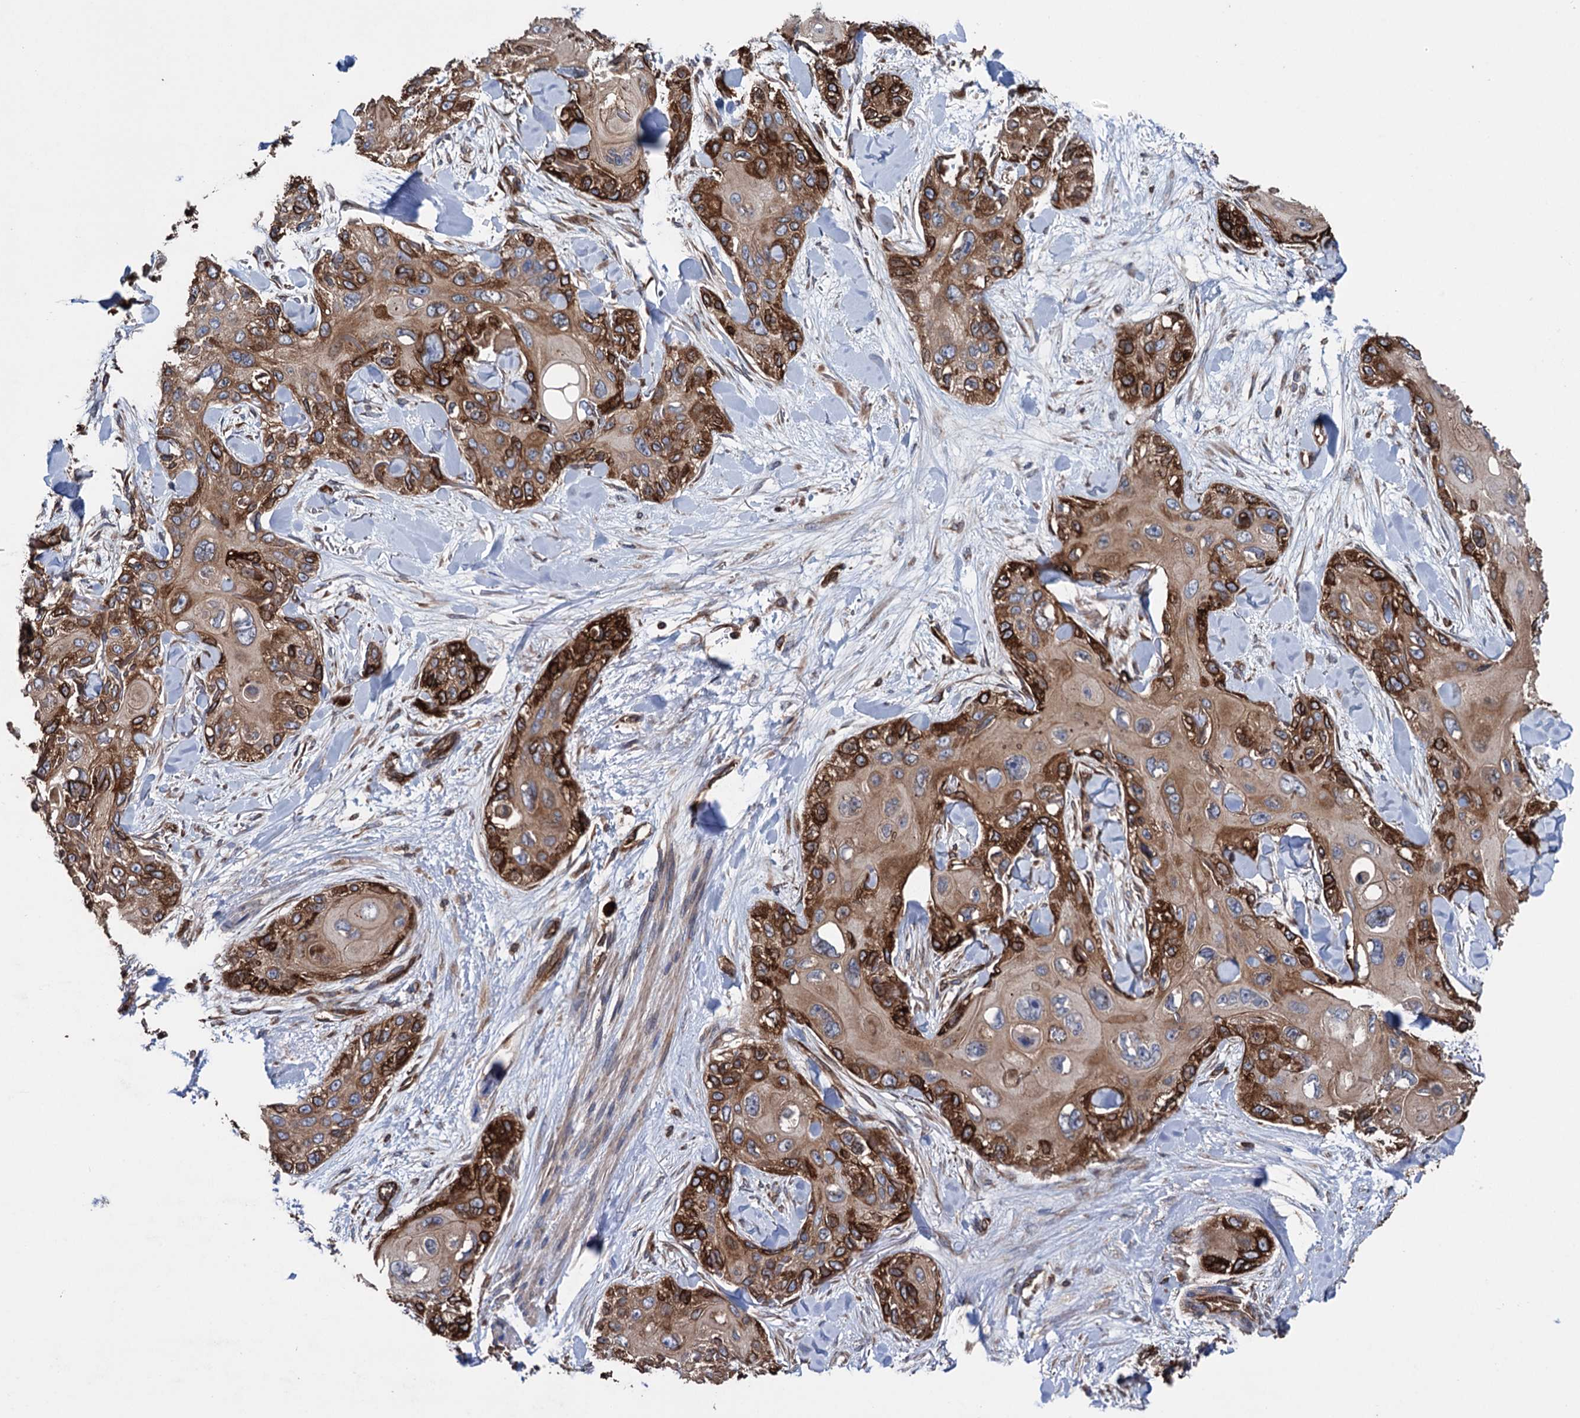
{"staining": {"intensity": "strong", "quantity": "25%-75%", "location": "cytoplasmic/membranous"}, "tissue": "skin cancer", "cell_type": "Tumor cells", "image_type": "cancer", "snomed": [{"axis": "morphology", "description": "Normal tissue, NOS"}, {"axis": "morphology", "description": "Squamous cell carcinoma, NOS"}, {"axis": "topography", "description": "Skin"}], "caption": "Skin cancer tissue exhibits strong cytoplasmic/membranous staining in about 25%-75% of tumor cells", "gene": "STING1", "patient": {"sex": "male", "age": 72}}